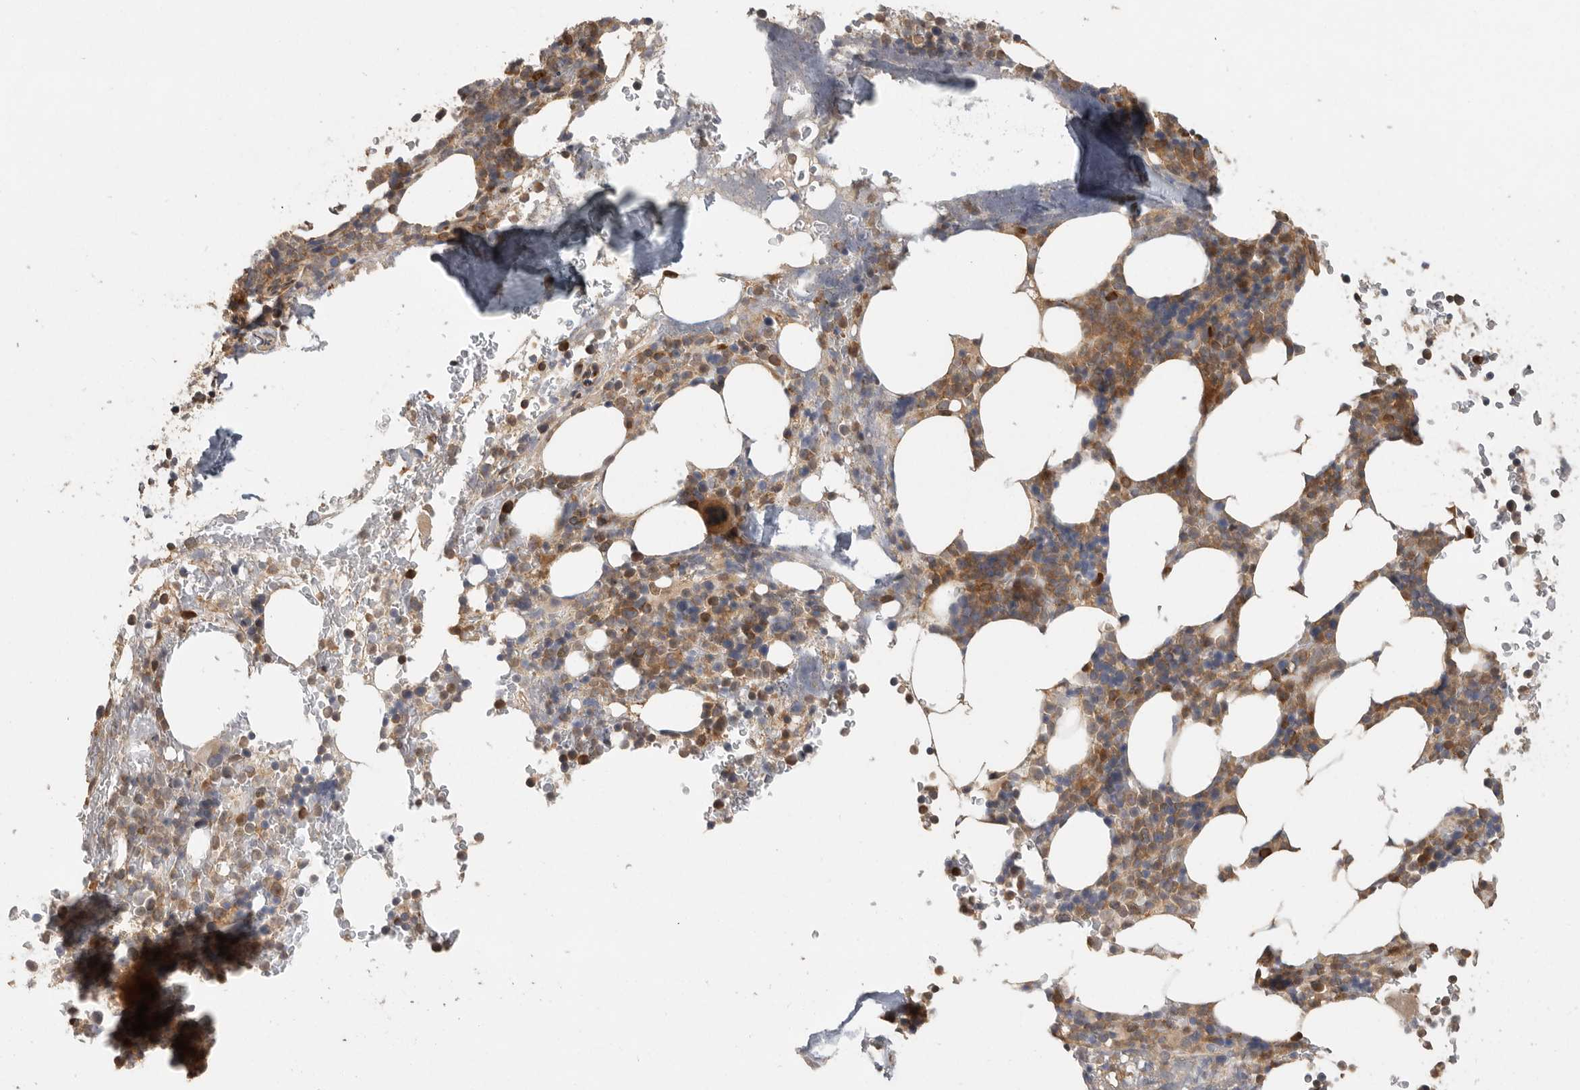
{"staining": {"intensity": "moderate", "quantity": ">75%", "location": "cytoplasmic/membranous"}, "tissue": "bone marrow", "cell_type": "Hematopoietic cells", "image_type": "normal", "snomed": [{"axis": "morphology", "description": "Normal tissue, NOS"}, {"axis": "topography", "description": "Bone marrow"}], "caption": "A micrograph of human bone marrow stained for a protein reveals moderate cytoplasmic/membranous brown staining in hematopoietic cells.", "gene": "SWT1", "patient": {"sex": "male", "age": 58}}